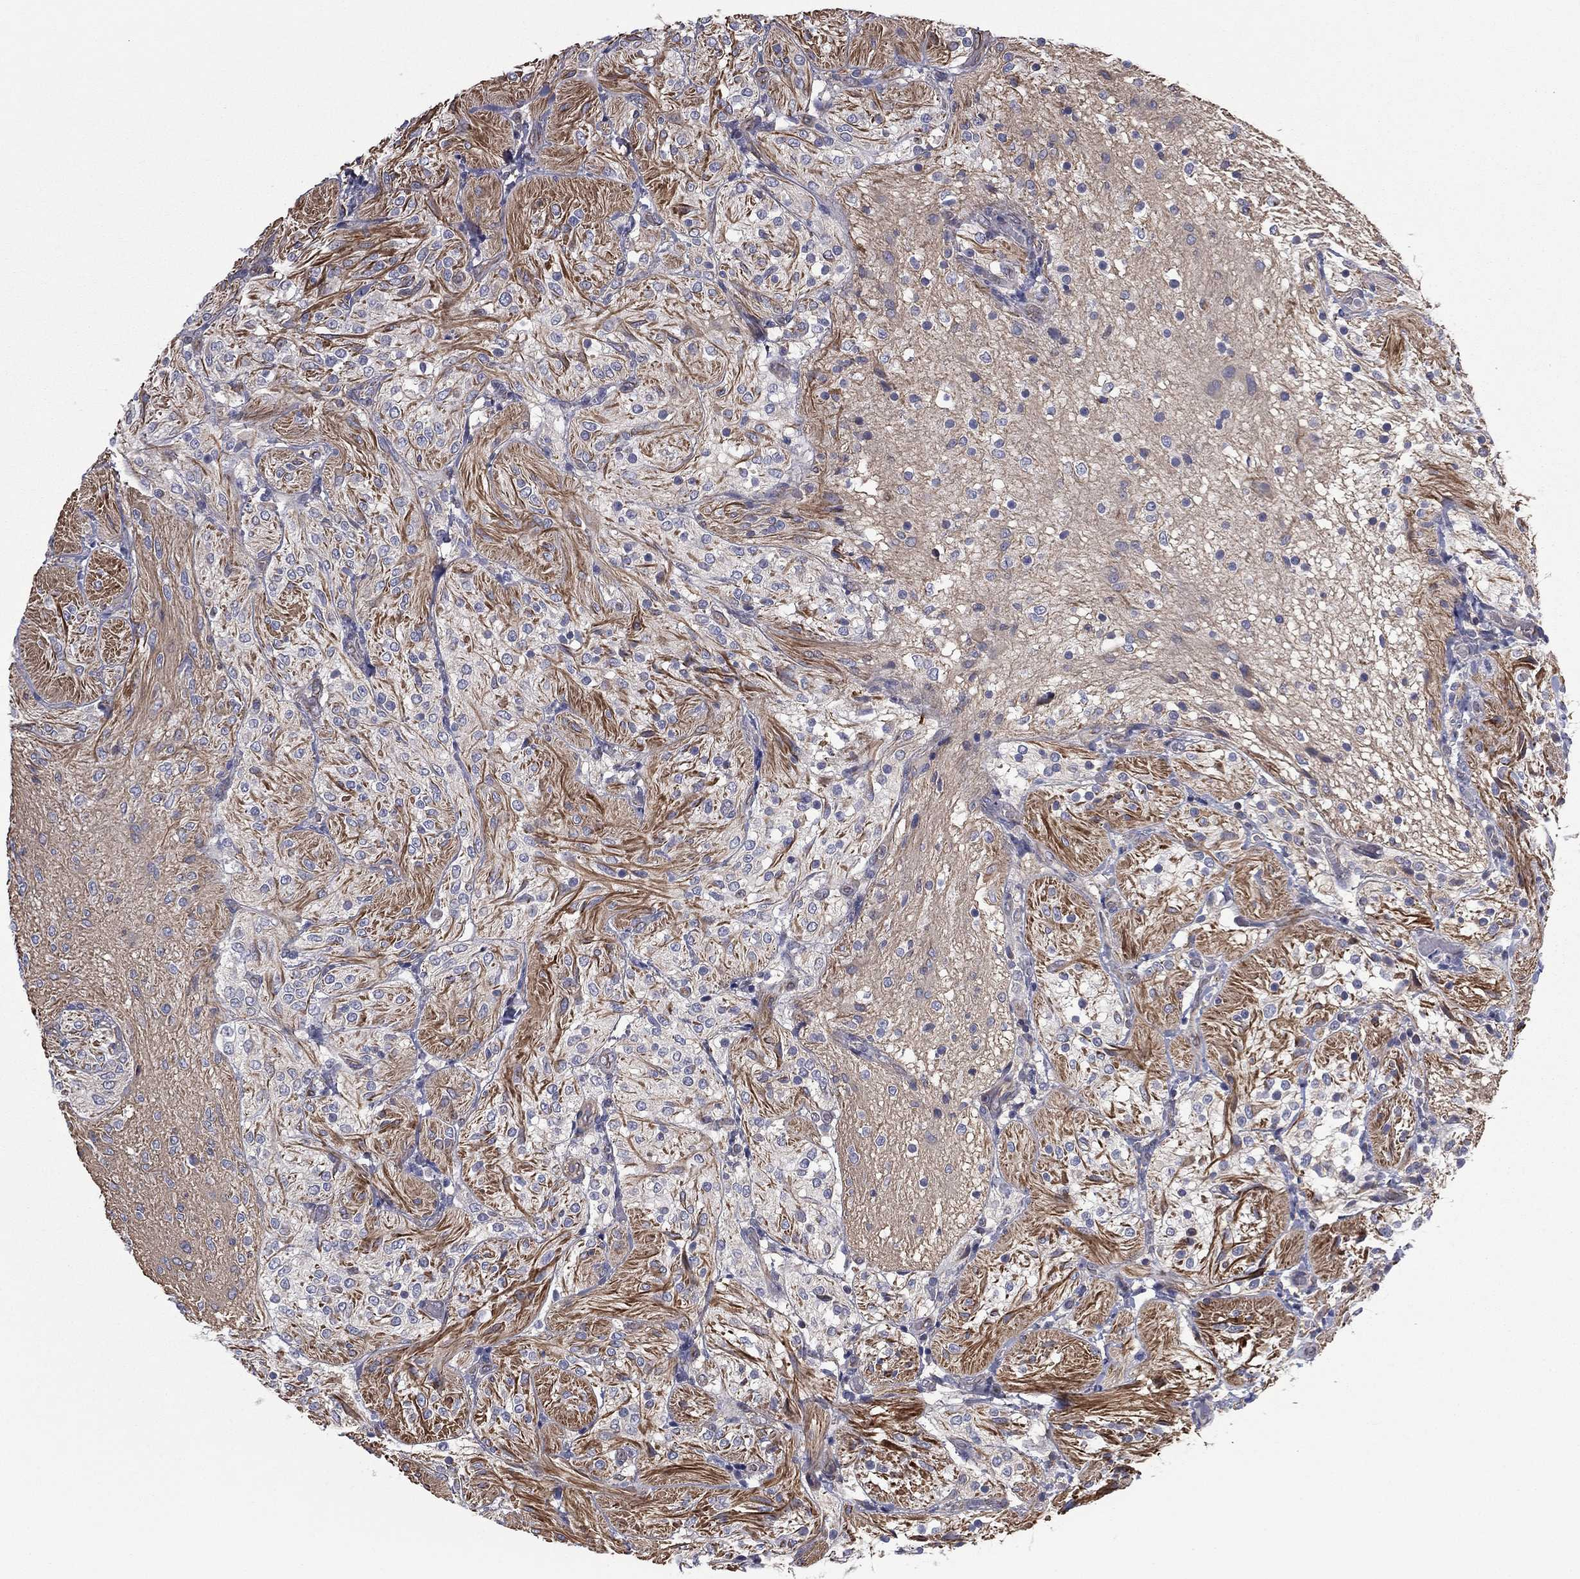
{"staining": {"intensity": "negative", "quantity": "none", "location": "none"}, "tissue": "glioma", "cell_type": "Tumor cells", "image_type": "cancer", "snomed": [{"axis": "morphology", "description": "Glioma, malignant, Low grade"}, {"axis": "topography", "description": "Brain"}], "caption": "Immunohistochemical staining of low-grade glioma (malignant) shows no significant staining in tumor cells. (DAB immunohistochemistry, high magnification).", "gene": "SCUBE1", "patient": {"sex": "male", "age": 3}}